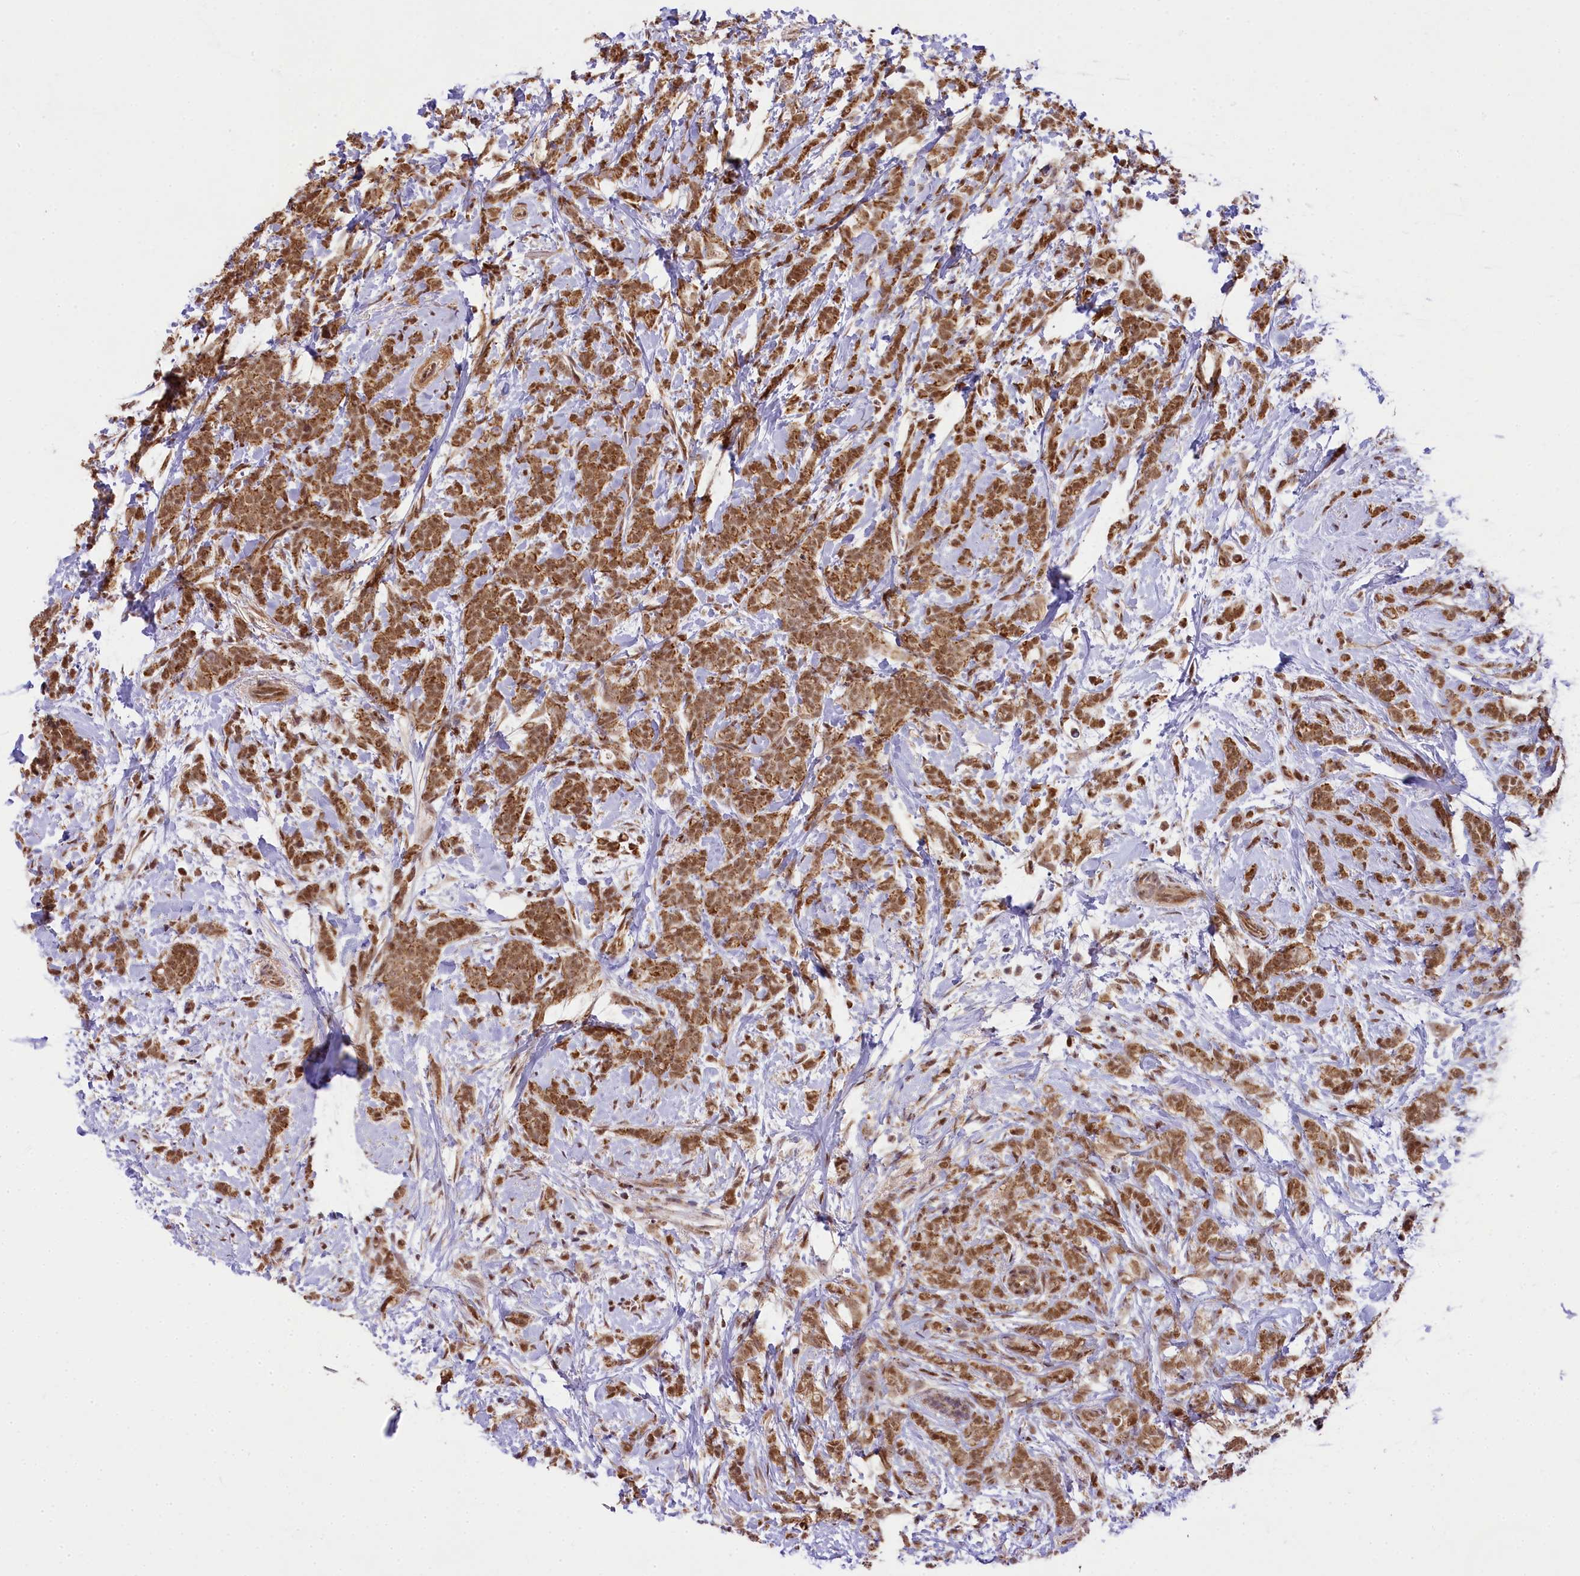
{"staining": {"intensity": "strong", "quantity": ">75%", "location": "cytoplasmic/membranous,nuclear"}, "tissue": "breast cancer", "cell_type": "Tumor cells", "image_type": "cancer", "snomed": [{"axis": "morphology", "description": "Lobular carcinoma"}, {"axis": "topography", "description": "Breast"}], "caption": "Strong cytoplasmic/membranous and nuclear expression for a protein is identified in about >75% of tumor cells of breast lobular carcinoma using IHC.", "gene": "PAF1", "patient": {"sex": "female", "age": 58}}